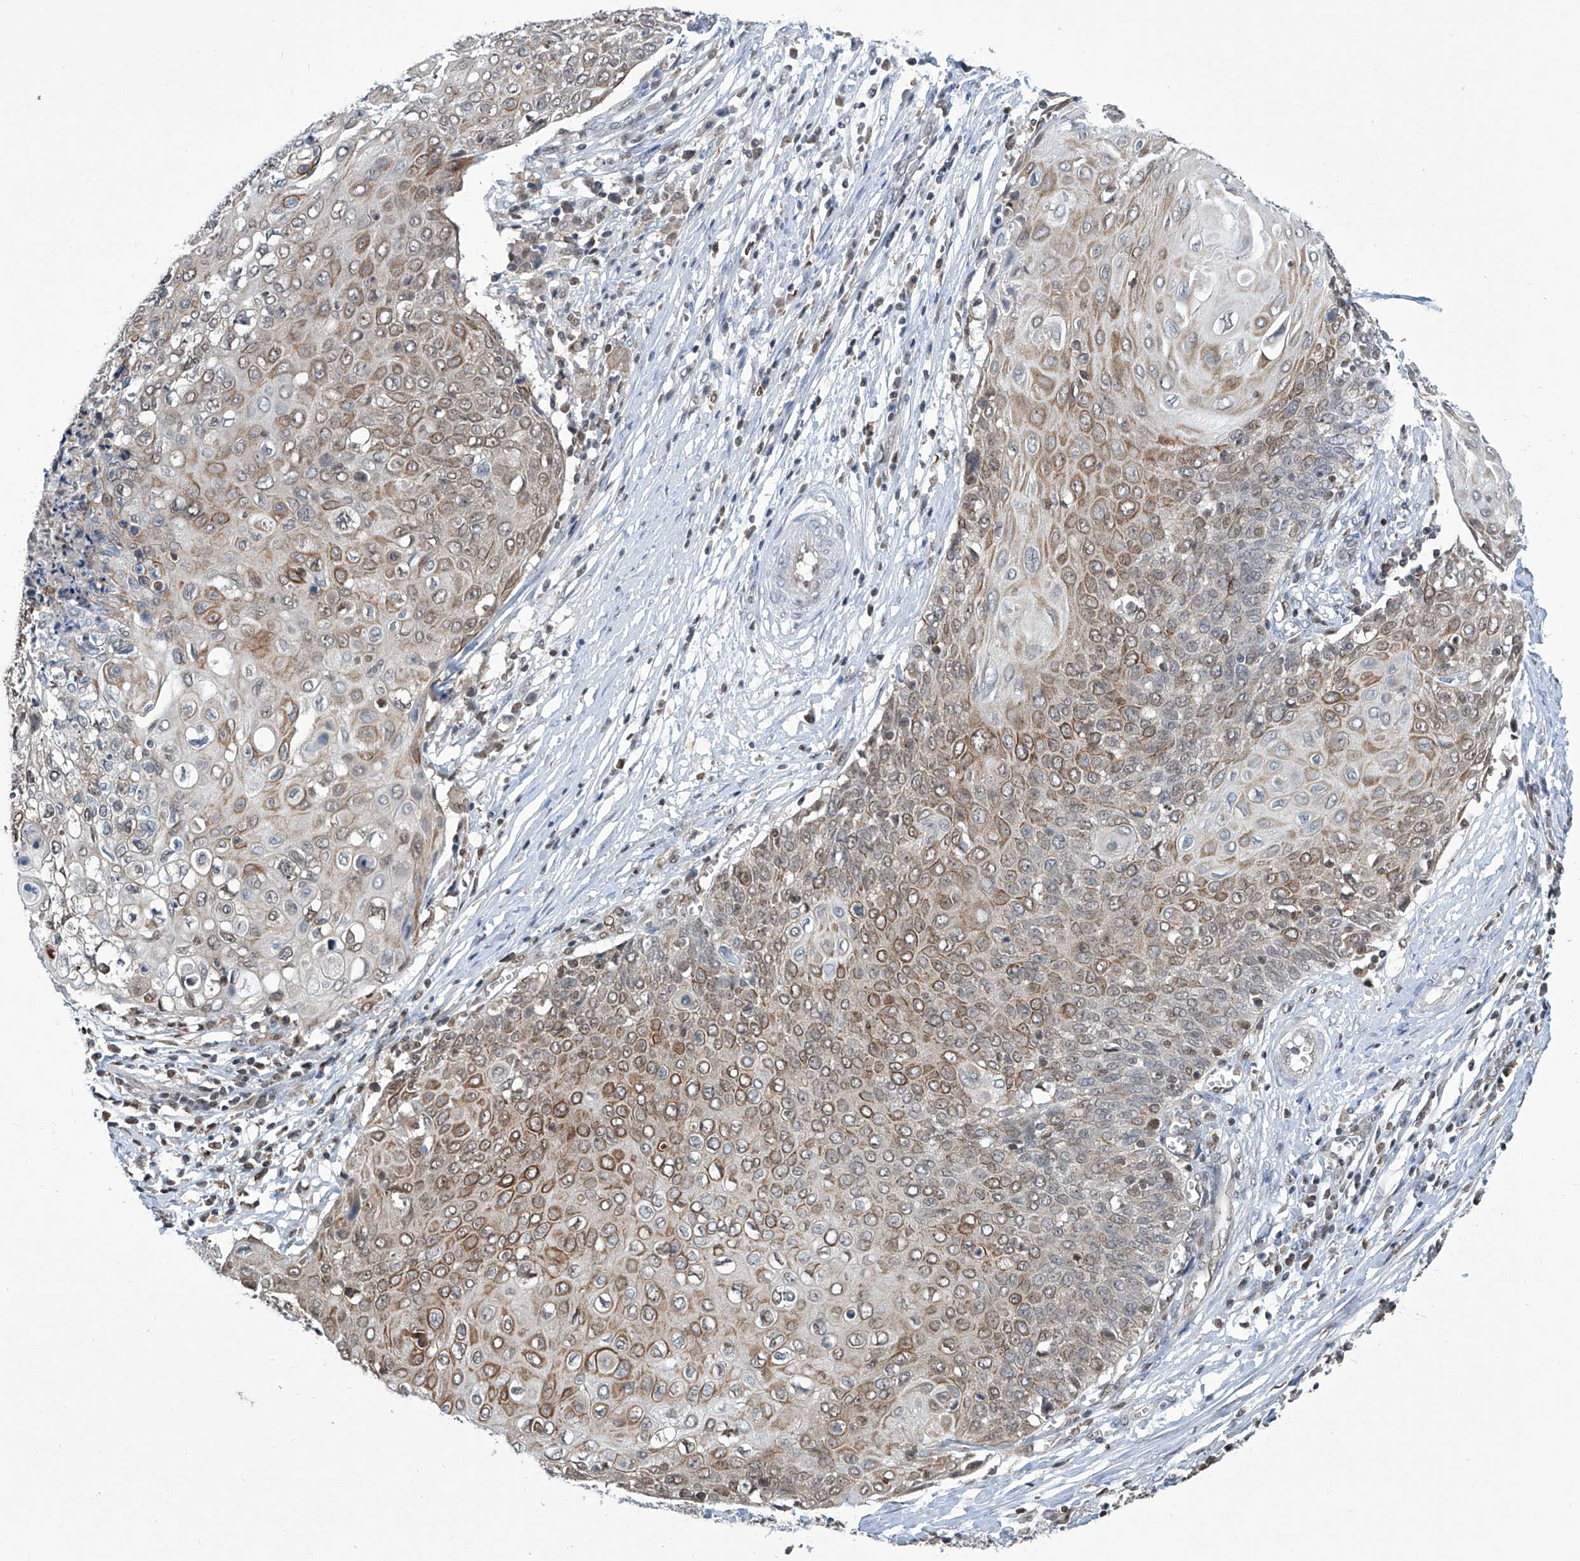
{"staining": {"intensity": "moderate", "quantity": ">75%", "location": "cytoplasmic/membranous,nuclear"}, "tissue": "cervical cancer", "cell_type": "Tumor cells", "image_type": "cancer", "snomed": [{"axis": "morphology", "description": "Squamous cell carcinoma, NOS"}, {"axis": "topography", "description": "Cervix"}], "caption": "A high-resolution histopathology image shows immunohistochemistry (IHC) staining of squamous cell carcinoma (cervical), which reveals moderate cytoplasmic/membranous and nuclear staining in about >75% of tumor cells.", "gene": "SREBF2", "patient": {"sex": "female", "age": 39}}